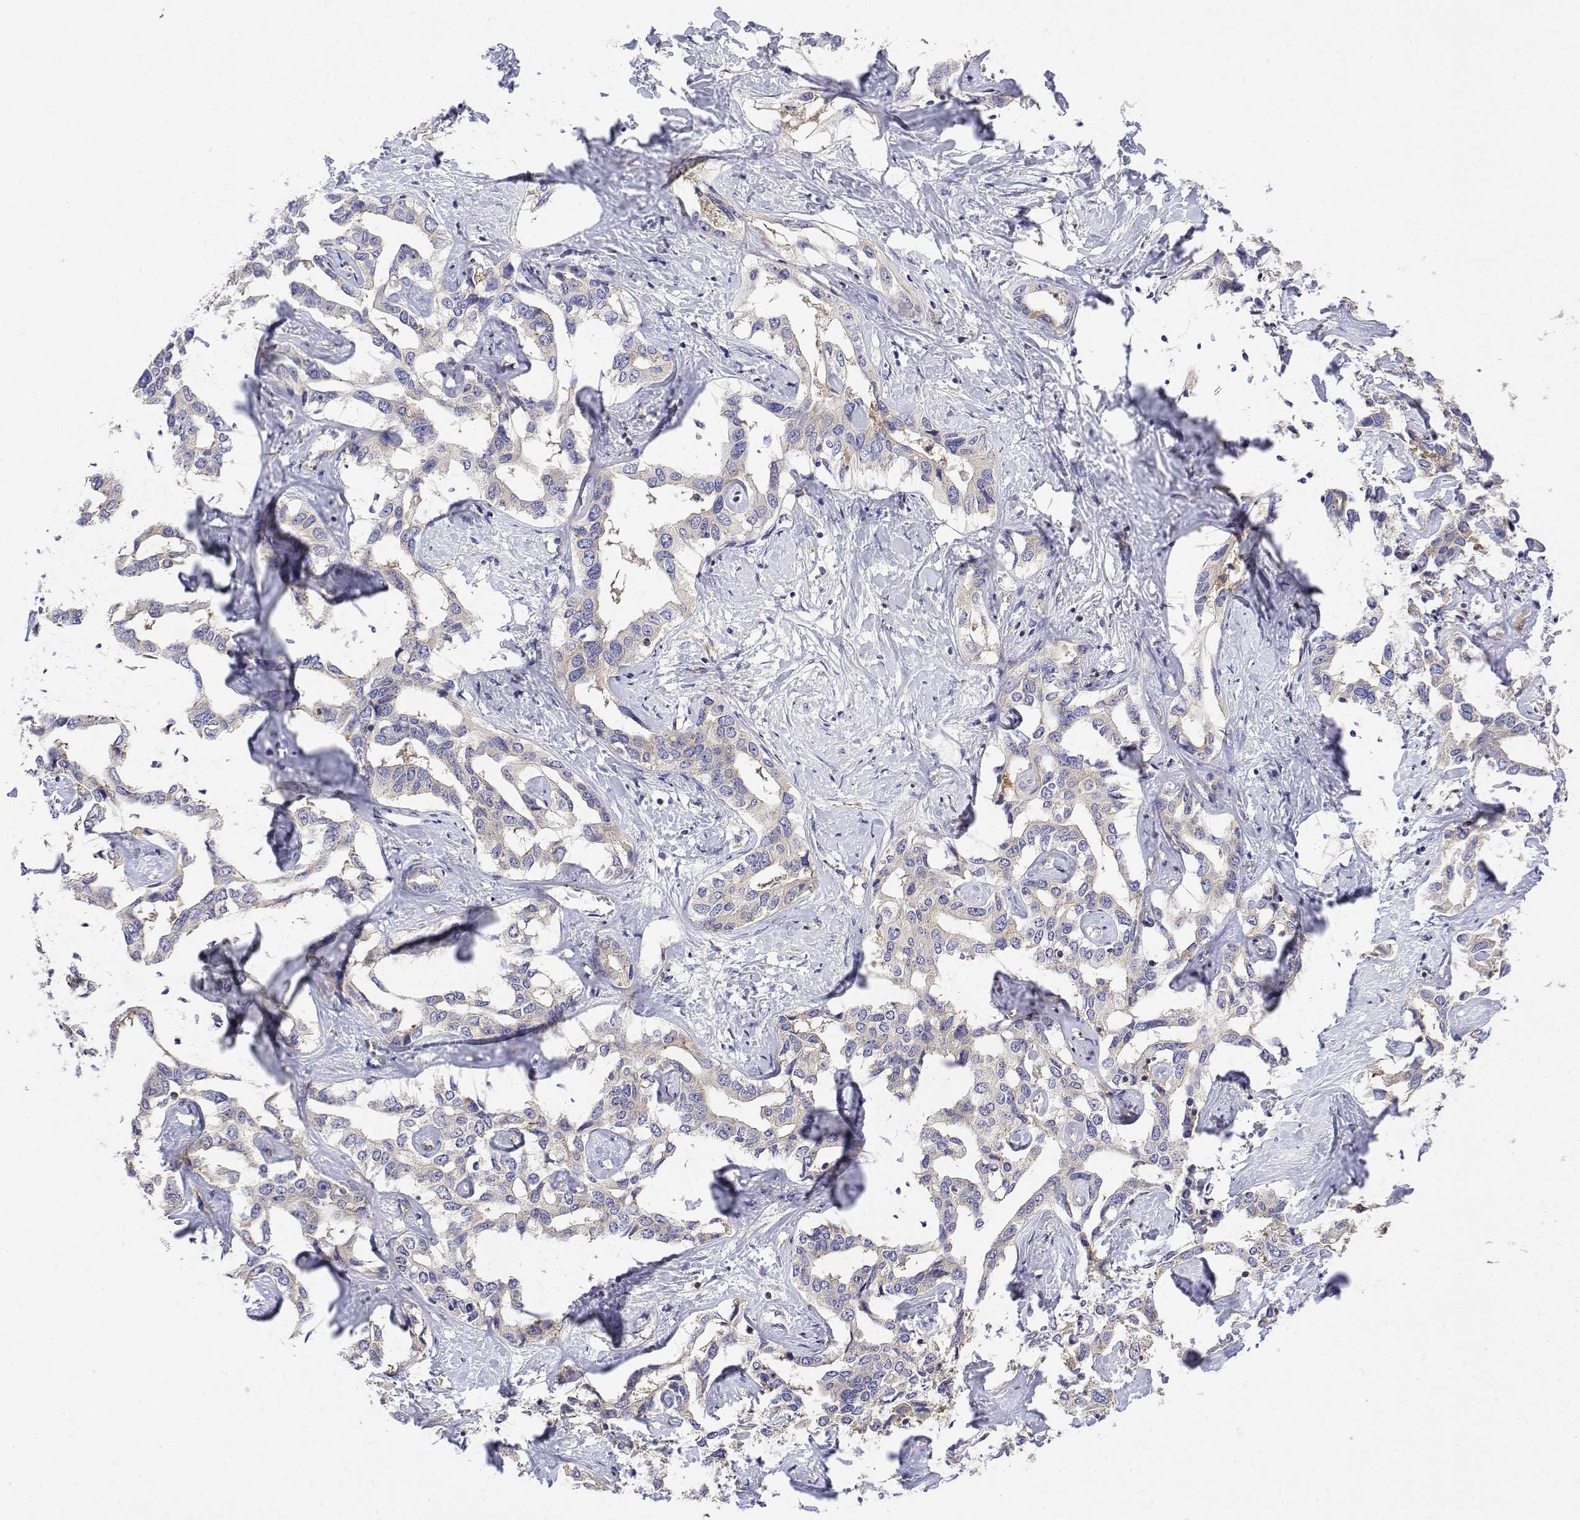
{"staining": {"intensity": "negative", "quantity": "none", "location": "none"}, "tissue": "liver cancer", "cell_type": "Tumor cells", "image_type": "cancer", "snomed": [{"axis": "morphology", "description": "Cholangiocarcinoma"}, {"axis": "topography", "description": "Liver"}], "caption": "DAB immunohistochemical staining of human liver cholangiocarcinoma shows no significant positivity in tumor cells.", "gene": "EEF1G", "patient": {"sex": "male", "age": 59}}